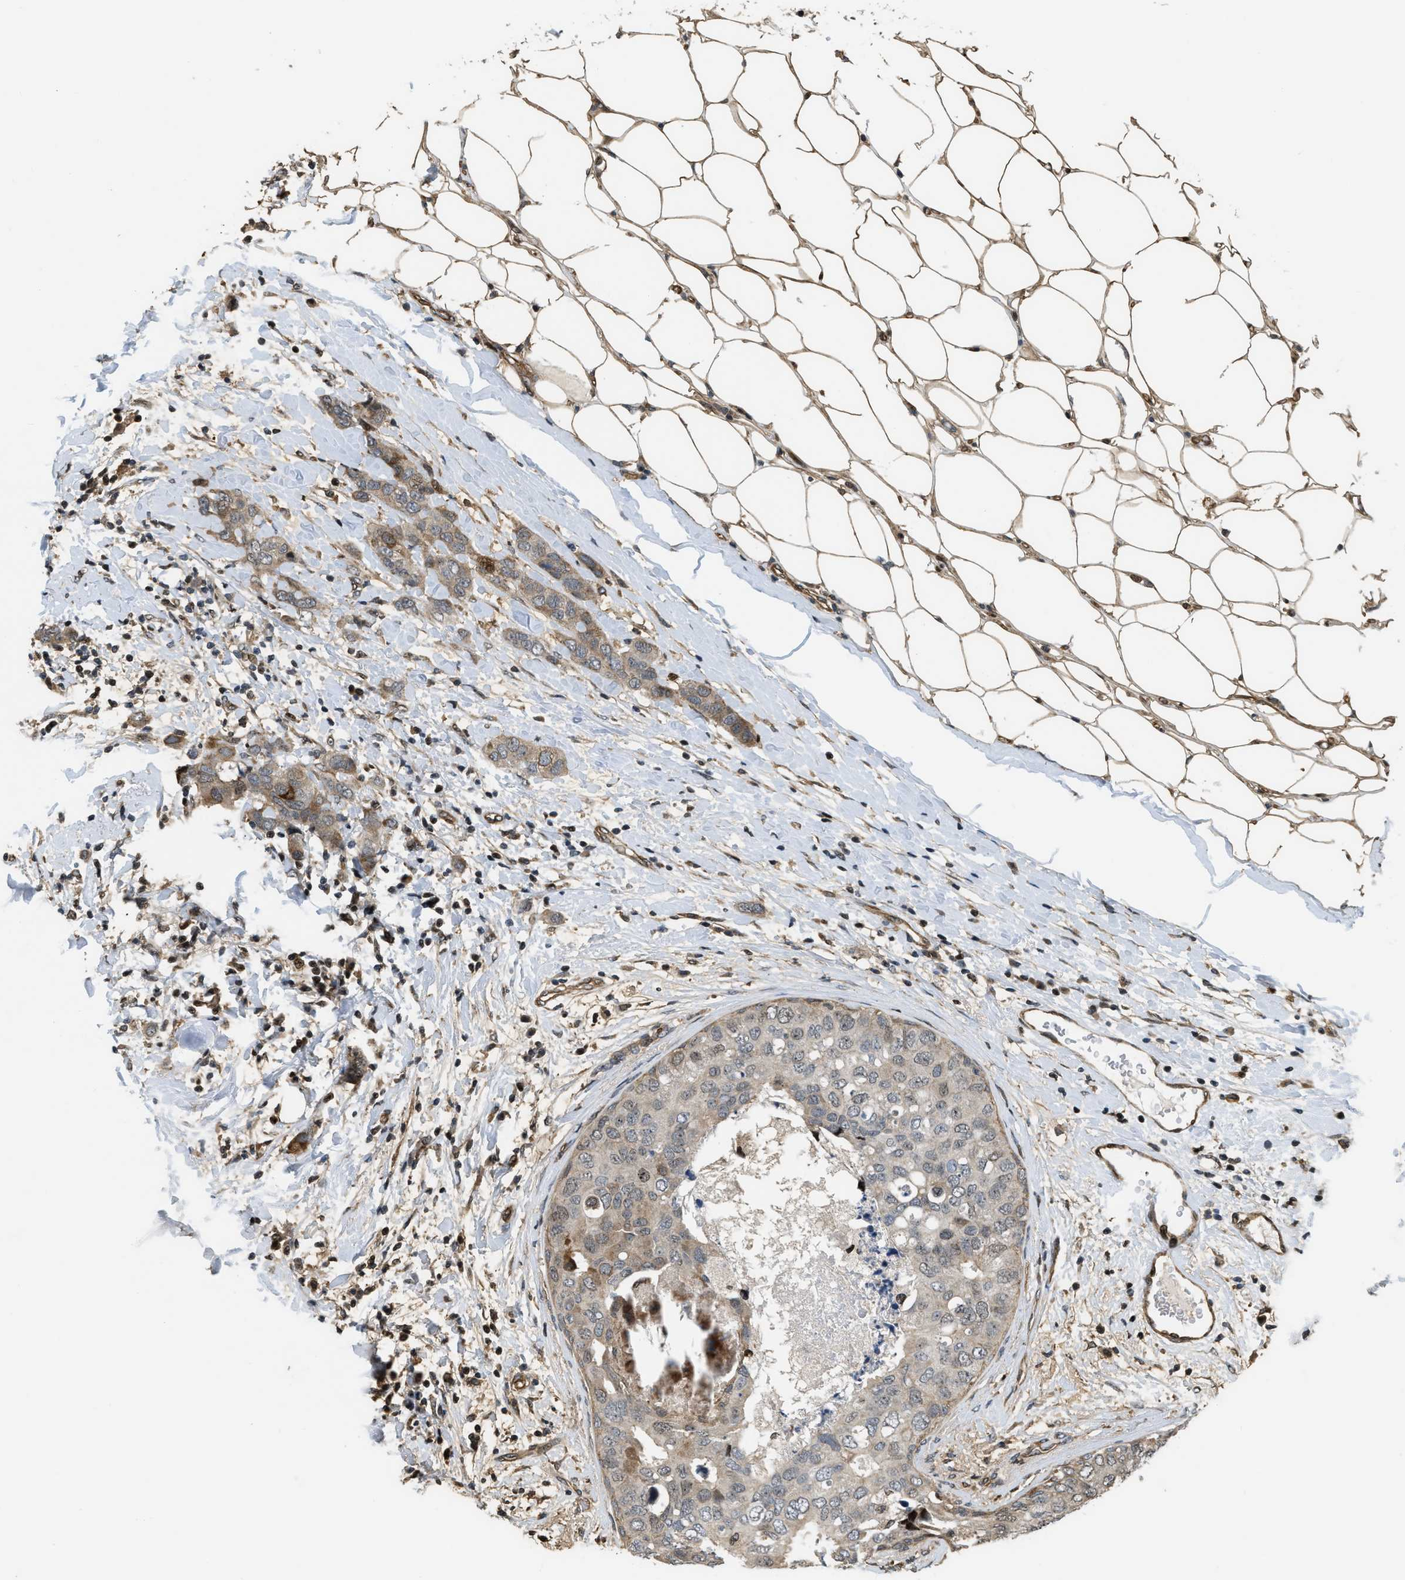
{"staining": {"intensity": "weak", "quantity": "<25%", "location": "cytoplasmic/membranous"}, "tissue": "breast cancer", "cell_type": "Tumor cells", "image_type": "cancer", "snomed": [{"axis": "morphology", "description": "Duct carcinoma"}, {"axis": "topography", "description": "Breast"}], "caption": "A high-resolution micrograph shows IHC staining of intraductal carcinoma (breast), which exhibits no significant expression in tumor cells. (DAB (3,3'-diaminobenzidine) IHC, high magnification).", "gene": "LTA4H", "patient": {"sex": "female", "age": 50}}